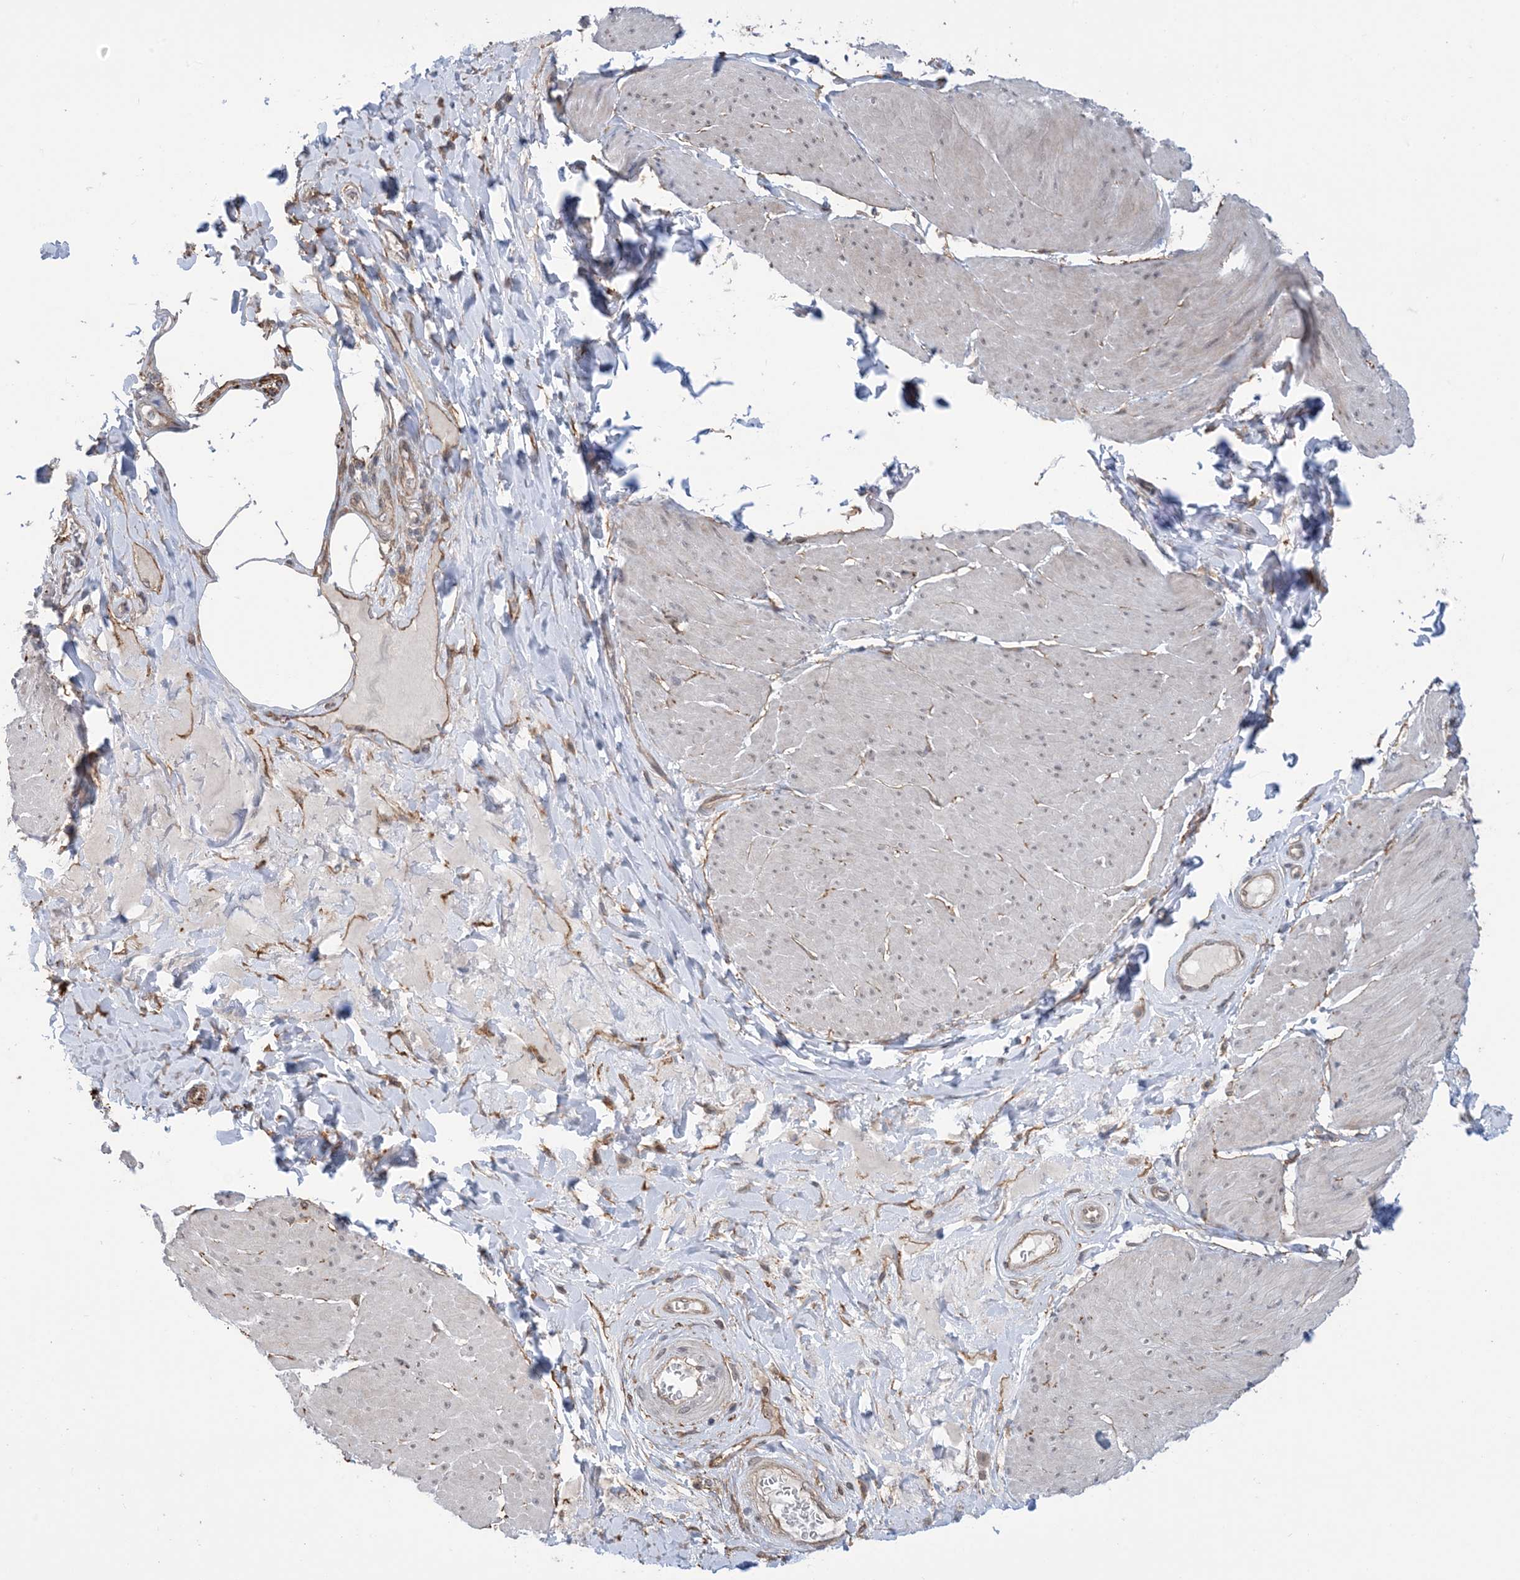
{"staining": {"intensity": "negative", "quantity": "none", "location": "none"}, "tissue": "smooth muscle", "cell_type": "Smooth muscle cells", "image_type": "normal", "snomed": [{"axis": "morphology", "description": "Urothelial carcinoma, High grade"}, {"axis": "topography", "description": "Urinary bladder"}], "caption": "The IHC photomicrograph has no significant positivity in smooth muscle cells of smooth muscle.", "gene": "ZNF8", "patient": {"sex": "male", "age": 46}}